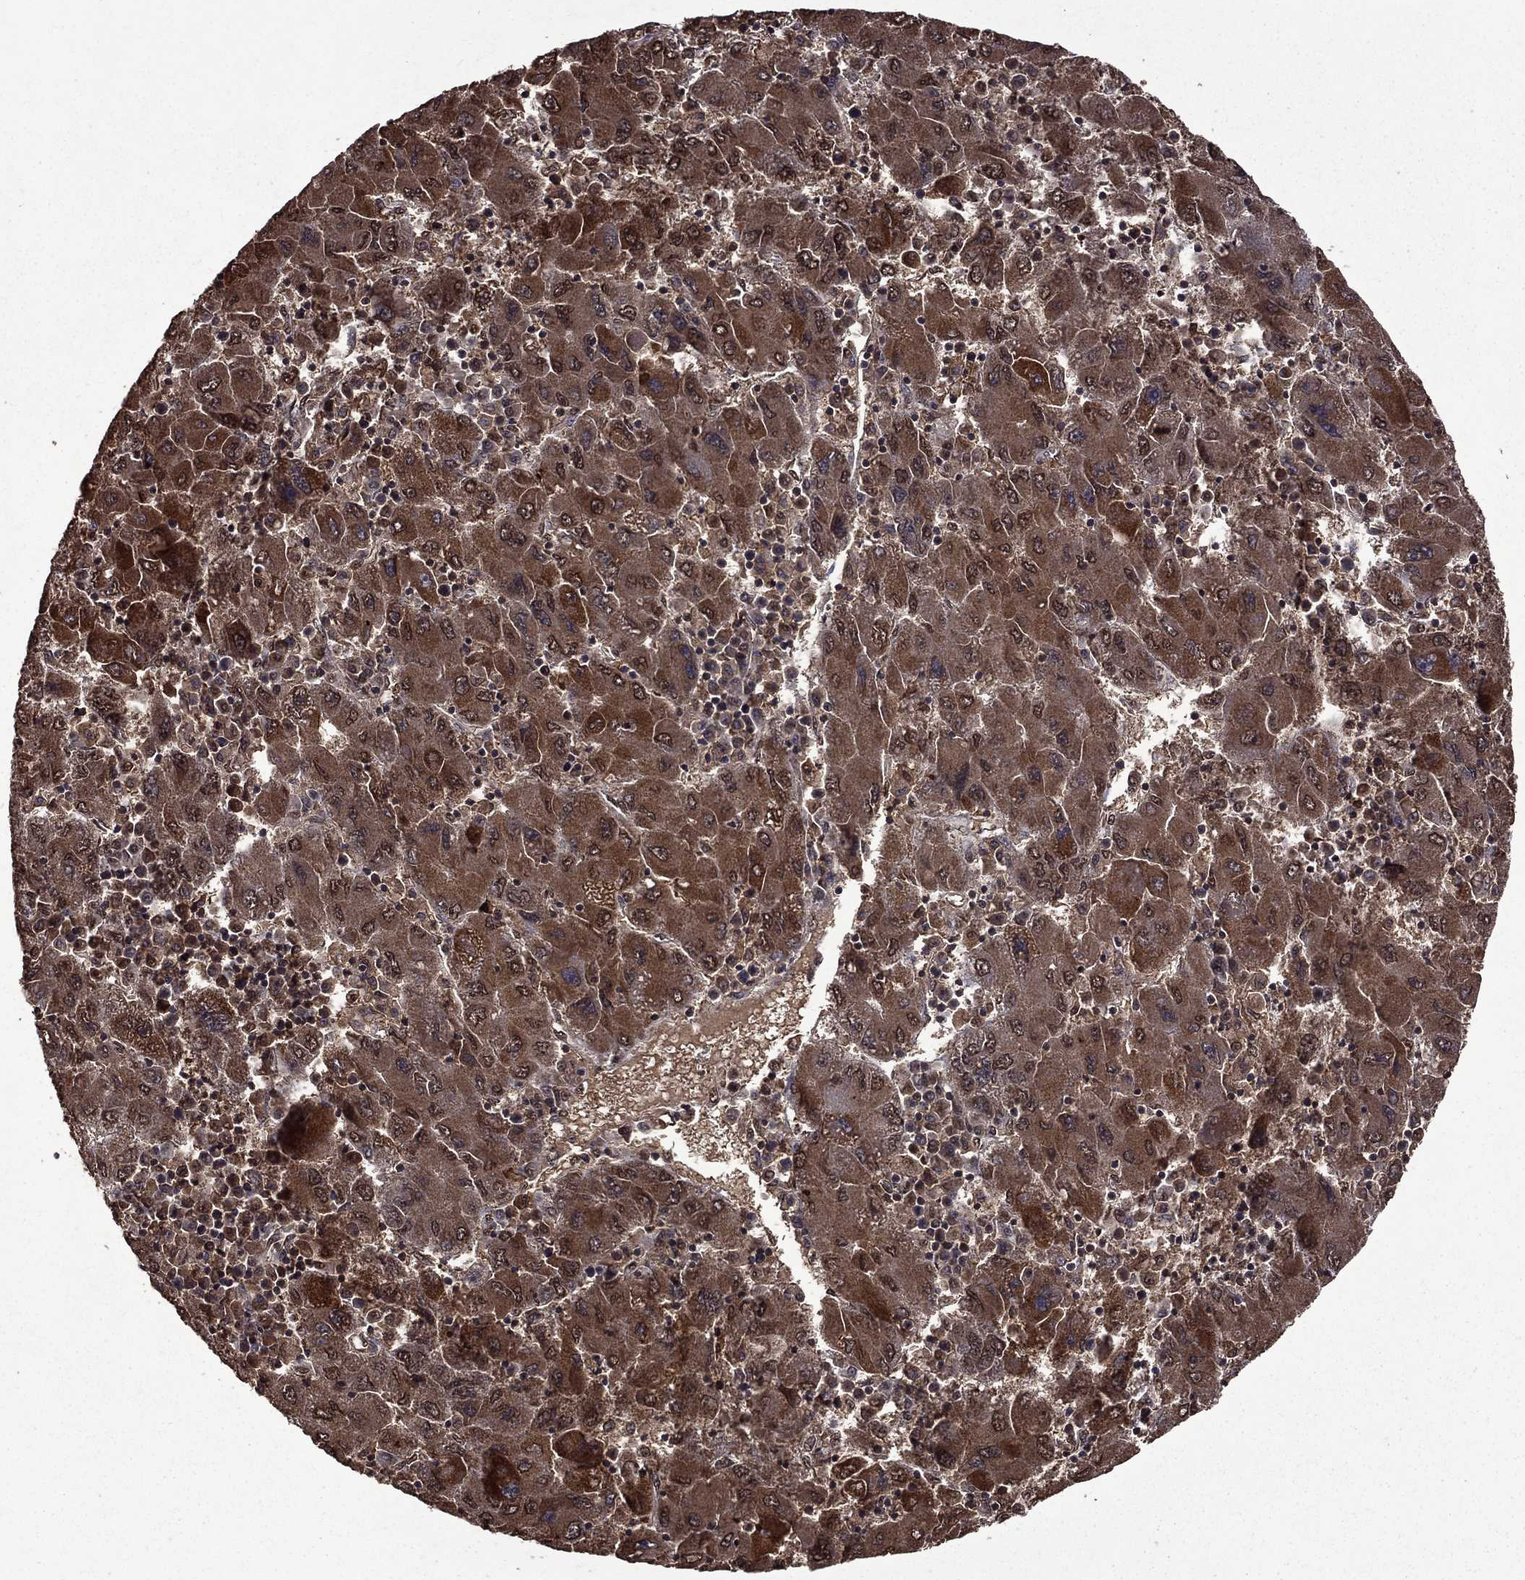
{"staining": {"intensity": "strong", "quantity": ">75%", "location": "cytoplasmic/membranous"}, "tissue": "liver cancer", "cell_type": "Tumor cells", "image_type": "cancer", "snomed": [{"axis": "morphology", "description": "Carcinoma, Hepatocellular, NOS"}, {"axis": "topography", "description": "Liver"}], "caption": "Immunohistochemical staining of human liver hepatocellular carcinoma reveals high levels of strong cytoplasmic/membranous staining in approximately >75% of tumor cells.", "gene": "ITM2B", "patient": {"sex": "male", "age": 75}}